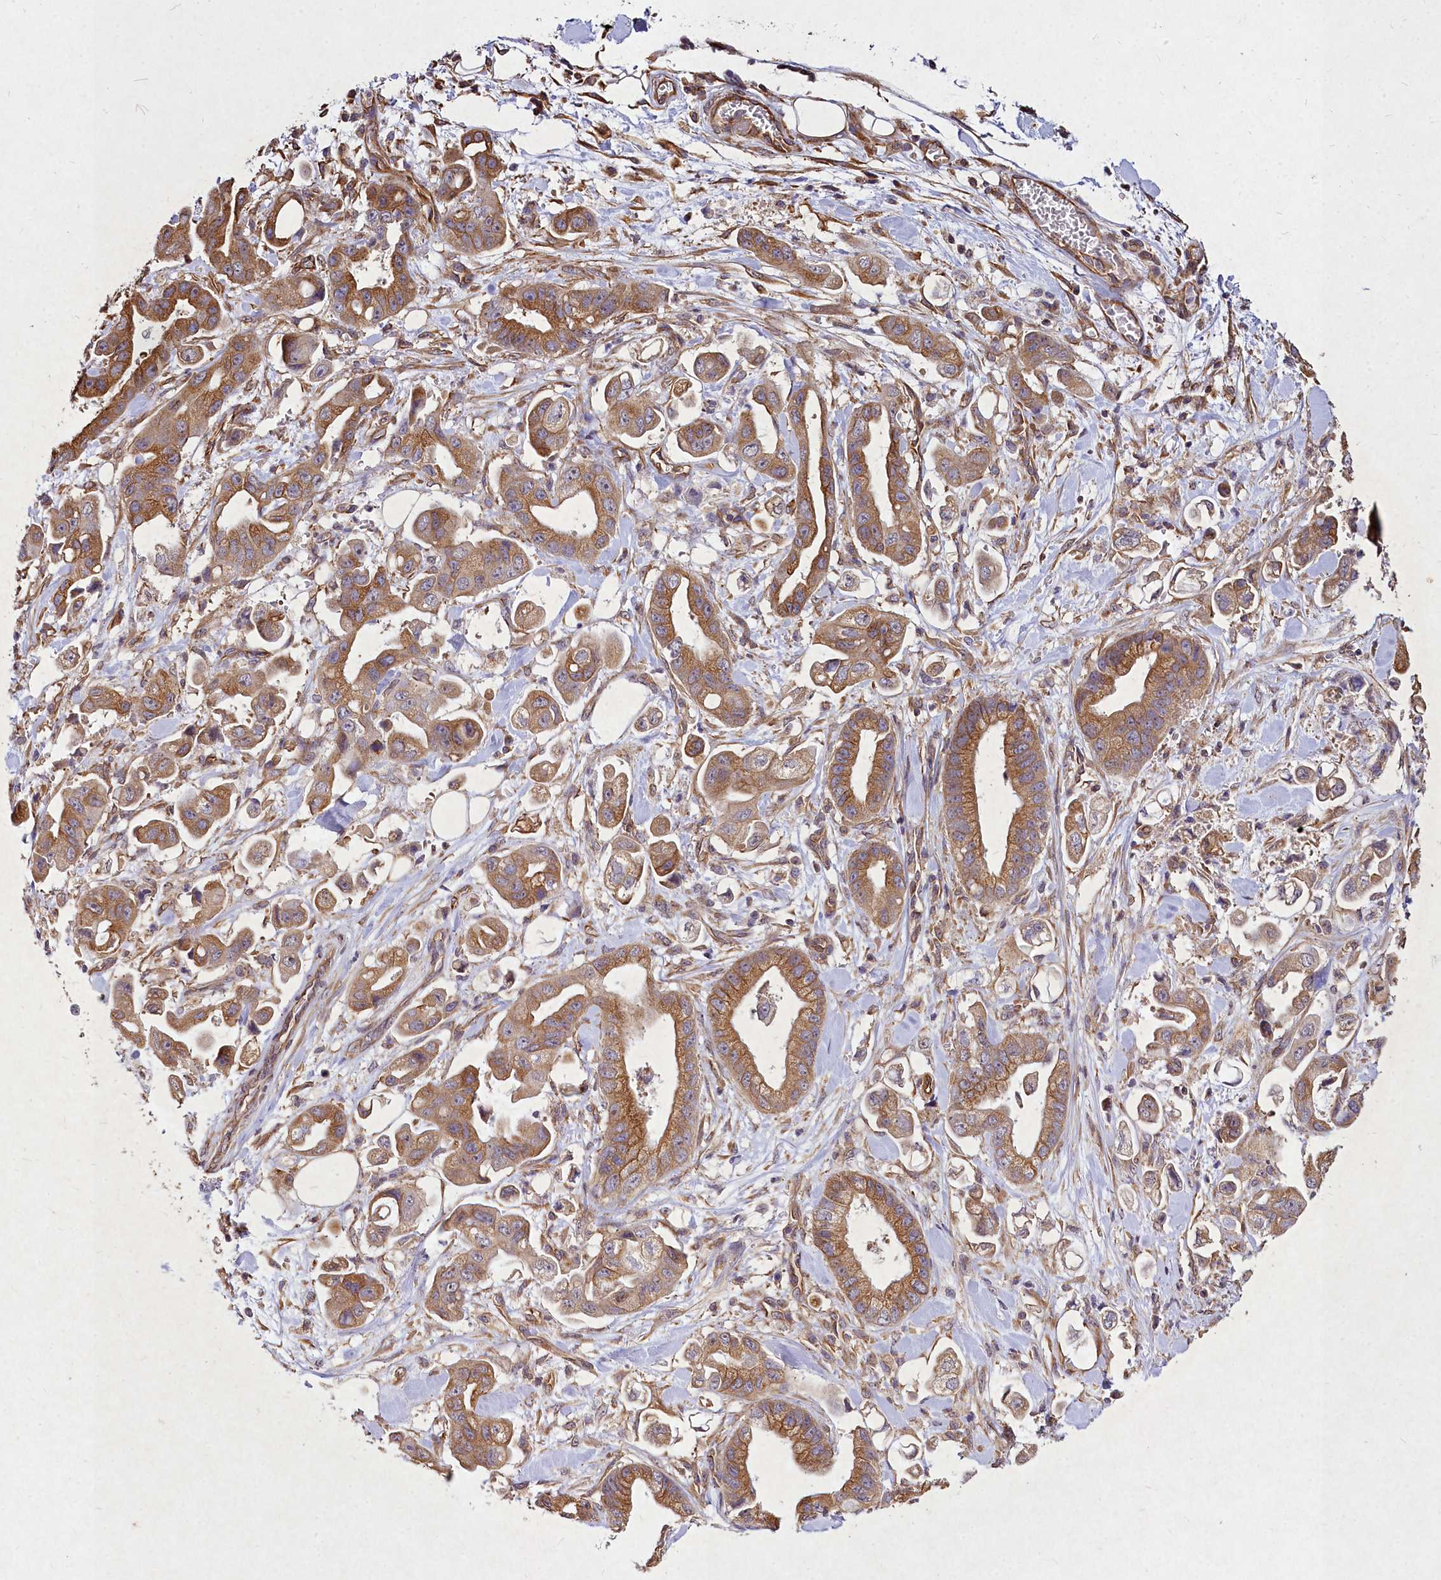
{"staining": {"intensity": "moderate", "quantity": "25%-75%", "location": "cytoplasmic/membranous"}, "tissue": "stomach cancer", "cell_type": "Tumor cells", "image_type": "cancer", "snomed": [{"axis": "morphology", "description": "Adenocarcinoma, NOS"}, {"axis": "topography", "description": "Stomach"}], "caption": "This is a histology image of IHC staining of stomach adenocarcinoma, which shows moderate staining in the cytoplasmic/membranous of tumor cells.", "gene": "SKA1", "patient": {"sex": "male", "age": 62}}